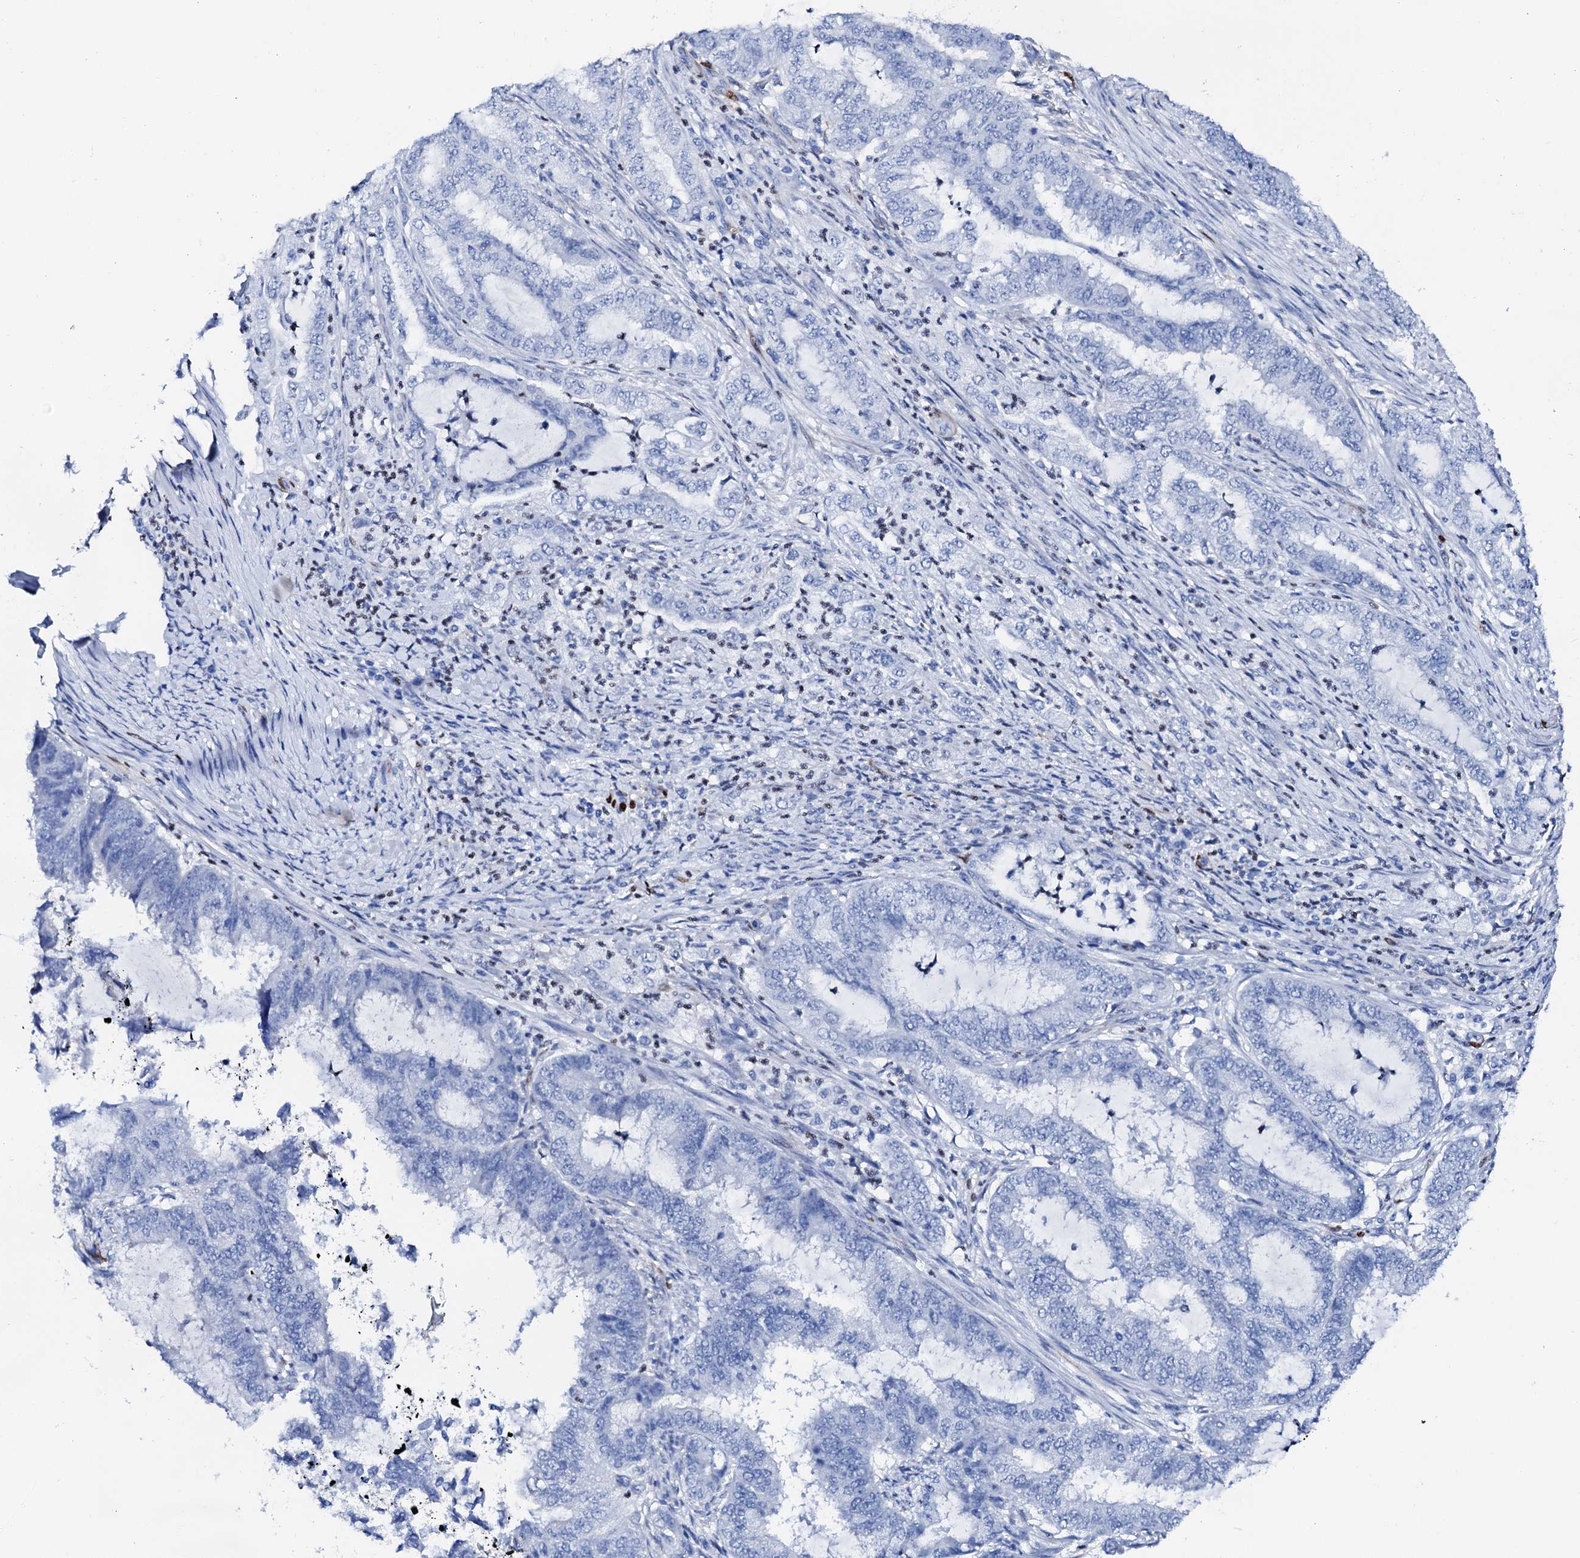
{"staining": {"intensity": "negative", "quantity": "none", "location": "none"}, "tissue": "endometrial cancer", "cell_type": "Tumor cells", "image_type": "cancer", "snomed": [{"axis": "morphology", "description": "Adenocarcinoma, NOS"}, {"axis": "topography", "description": "Endometrium"}], "caption": "IHC of adenocarcinoma (endometrial) exhibits no staining in tumor cells. (Stains: DAB immunohistochemistry (IHC) with hematoxylin counter stain, Microscopy: brightfield microscopy at high magnification).", "gene": "NRIP2", "patient": {"sex": "female", "age": 51}}